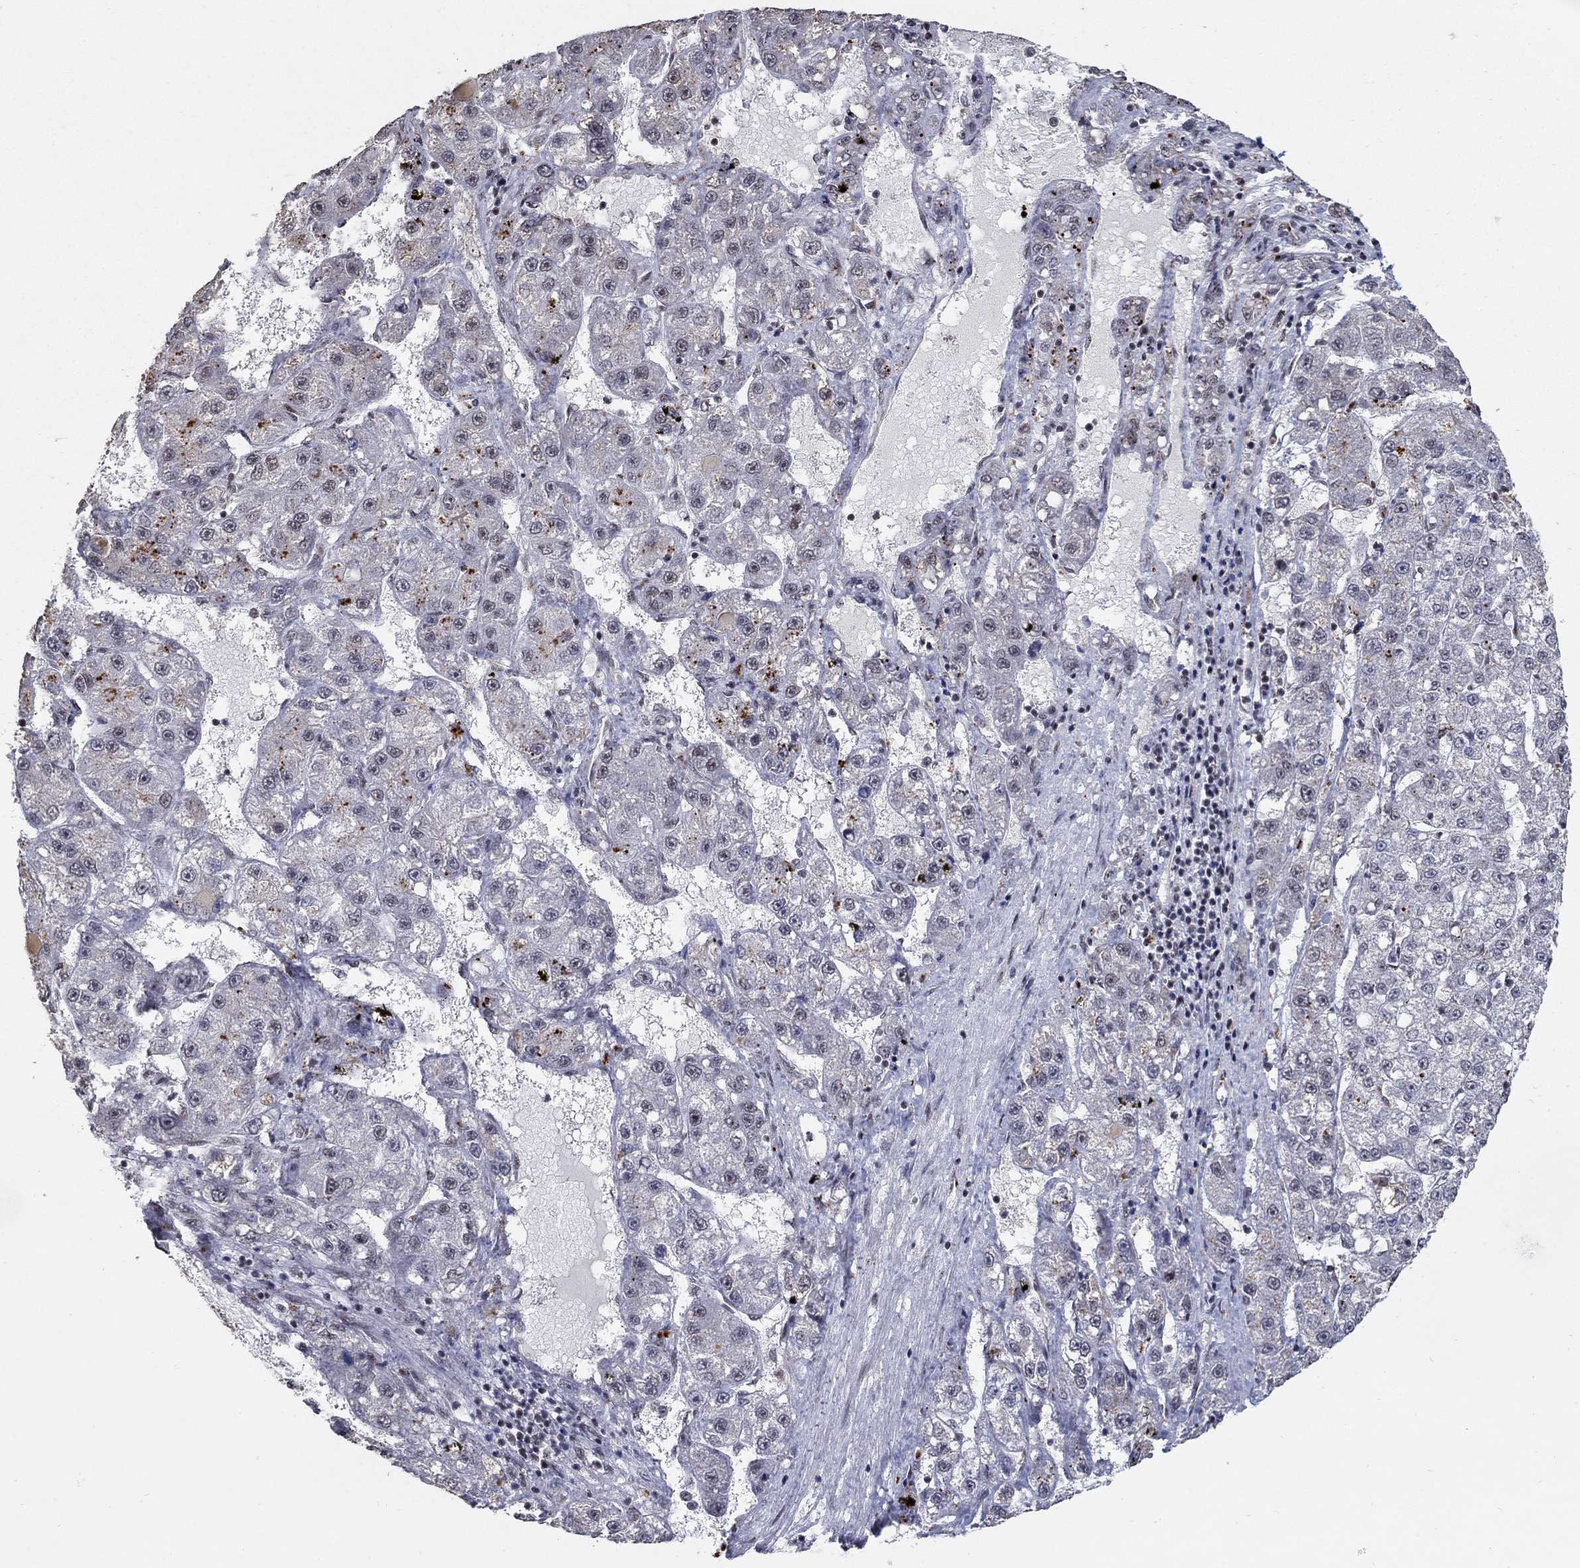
{"staining": {"intensity": "negative", "quantity": "none", "location": "none"}, "tissue": "liver cancer", "cell_type": "Tumor cells", "image_type": "cancer", "snomed": [{"axis": "morphology", "description": "Carcinoma, Hepatocellular, NOS"}, {"axis": "topography", "description": "Liver"}], "caption": "Immunohistochemical staining of human liver cancer (hepatocellular carcinoma) demonstrates no significant staining in tumor cells. (Immunohistochemistry, brightfield microscopy, high magnification).", "gene": "PNISR", "patient": {"sex": "female", "age": 65}}